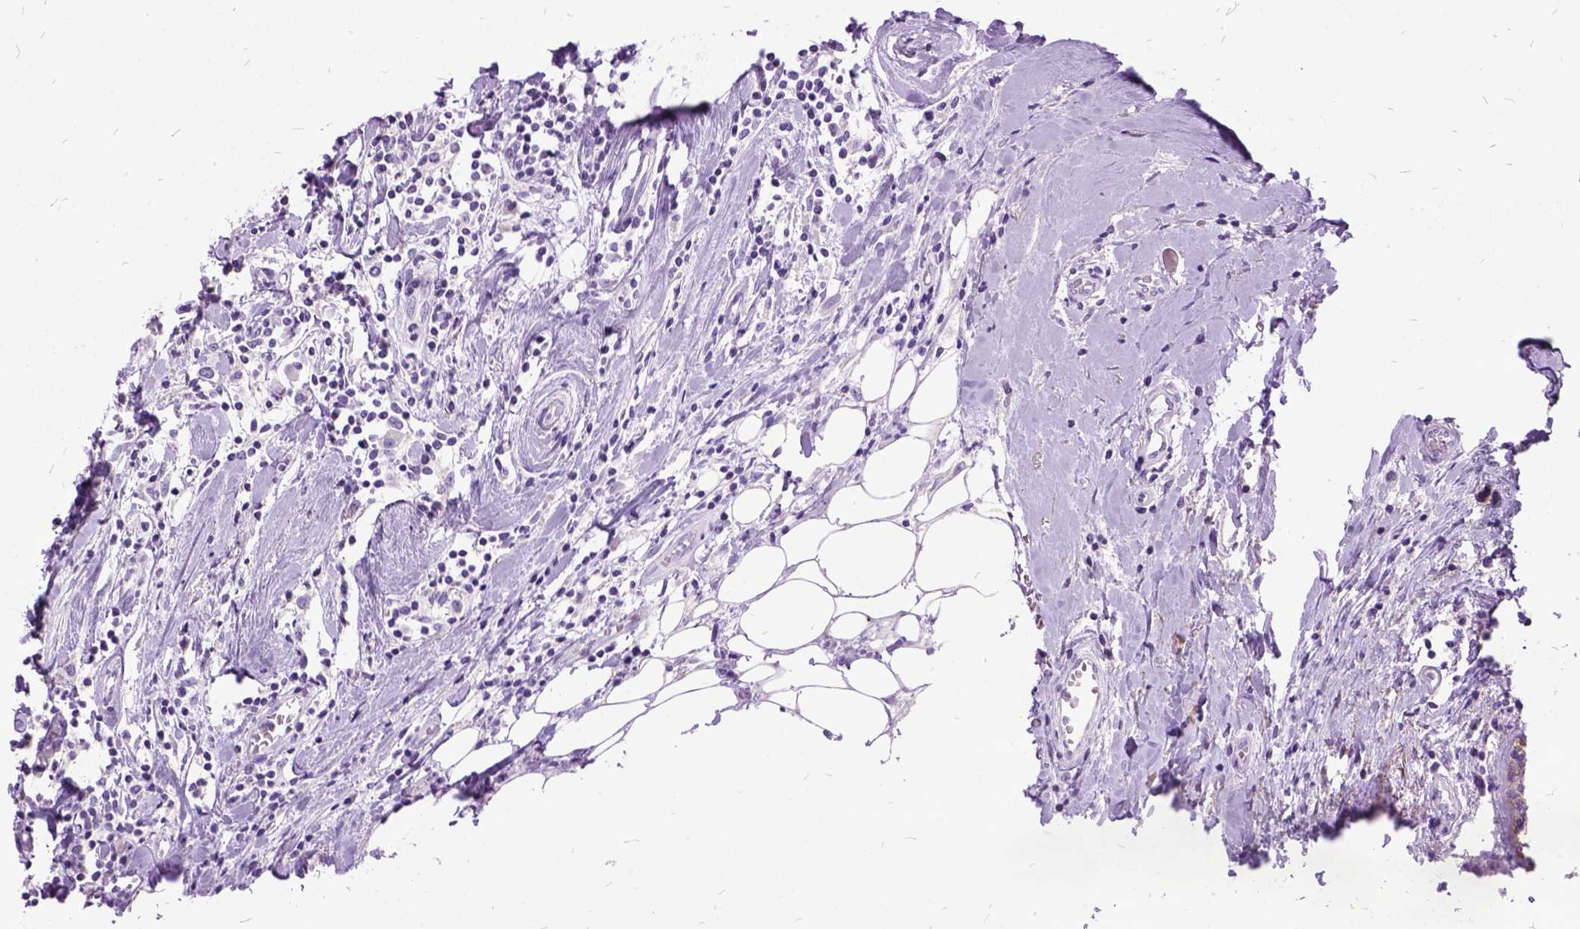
{"staining": {"intensity": "negative", "quantity": "none", "location": "none"}, "tissue": "breast cancer", "cell_type": "Tumor cells", "image_type": "cancer", "snomed": [{"axis": "morphology", "description": "Duct carcinoma"}, {"axis": "topography", "description": "Breast"}], "caption": "Immunohistochemical staining of human breast infiltrating ductal carcinoma demonstrates no significant positivity in tumor cells.", "gene": "MME", "patient": {"sex": "female", "age": 61}}